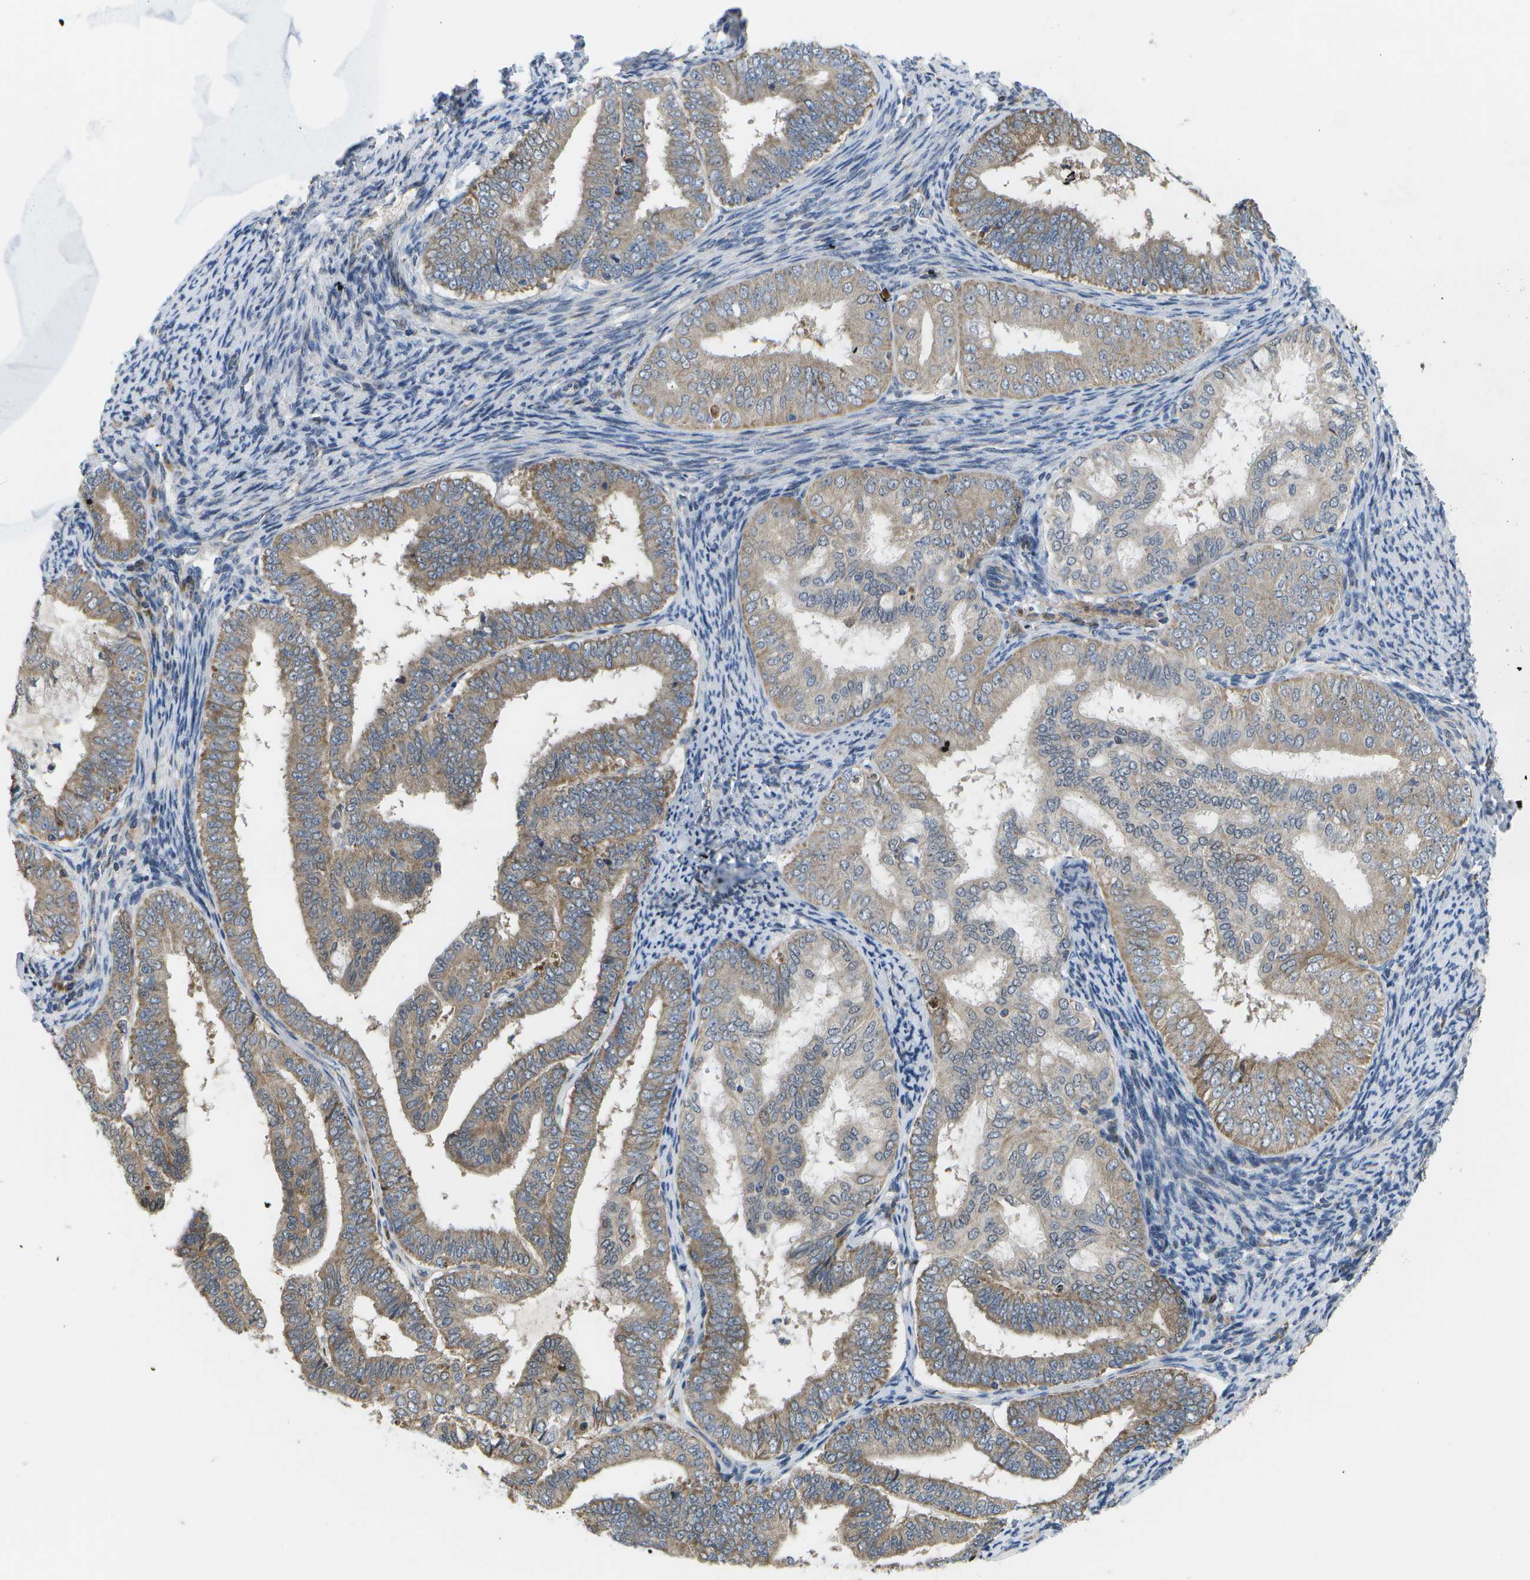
{"staining": {"intensity": "moderate", "quantity": ">75%", "location": "cytoplasmic/membranous"}, "tissue": "endometrial cancer", "cell_type": "Tumor cells", "image_type": "cancer", "snomed": [{"axis": "morphology", "description": "Adenocarcinoma, NOS"}, {"axis": "topography", "description": "Endometrium"}], "caption": "Tumor cells exhibit medium levels of moderate cytoplasmic/membranous positivity in about >75% of cells in human endometrial adenocarcinoma.", "gene": "HADHA", "patient": {"sex": "female", "age": 63}}